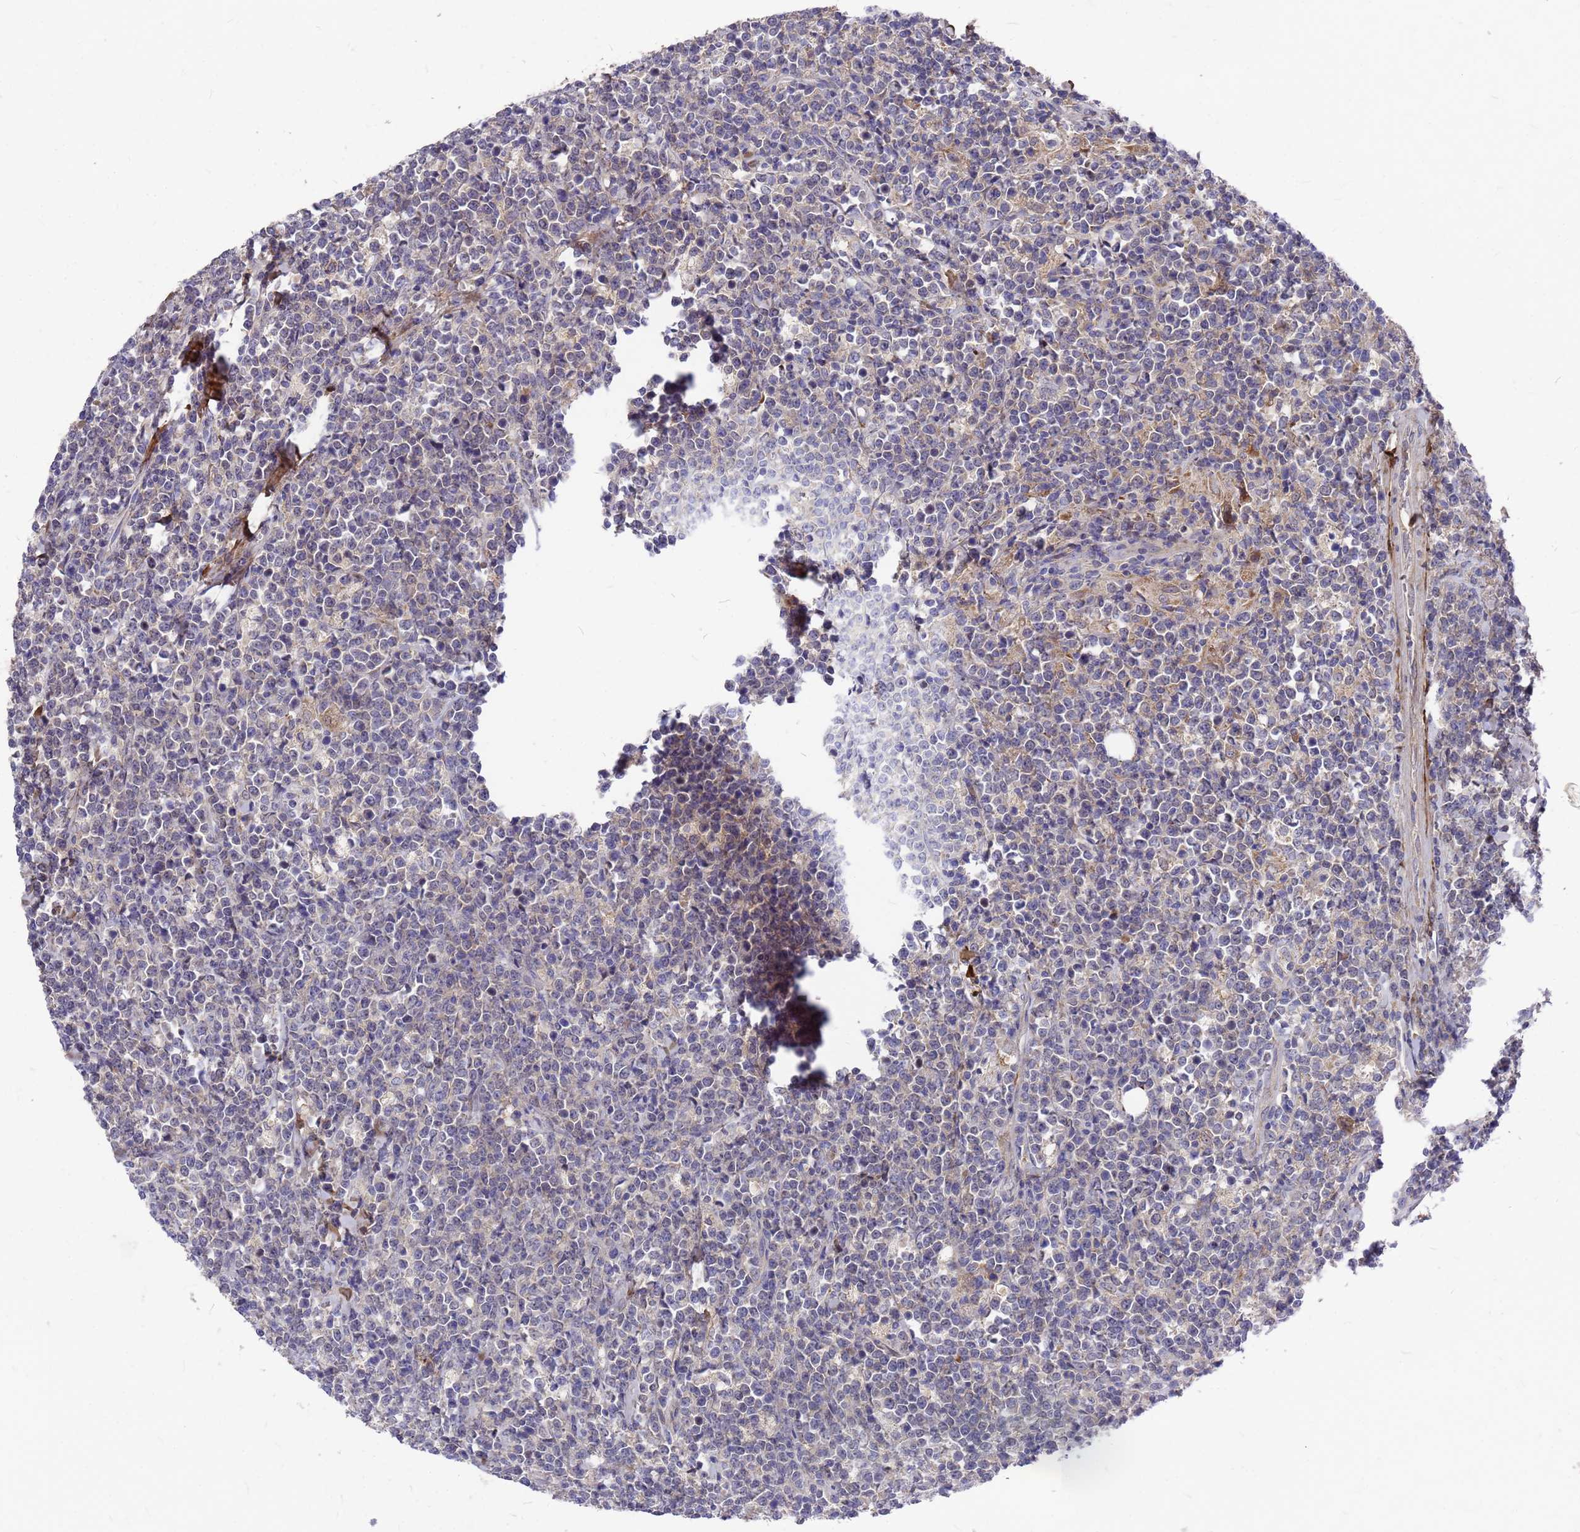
{"staining": {"intensity": "negative", "quantity": "none", "location": "none"}, "tissue": "lymphoma", "cell_type": "Tumor cells", "image_type": "cancer", "snomed": [{"axis": "morphology", "description": "Malignant lymphoma, non-Hodgkin's type, High grade"}, {"axis": "topography", "description": "Small intestine"}], "caption": "This is an immunohistochemistry (IHC) photomicrograph of human malignant lymphoma, non-Hodgkin's type (high-grade). There is no positivity in tumor cells.", "gene": "ZNF717", "patient": {"sex": "male", "age": 8}}